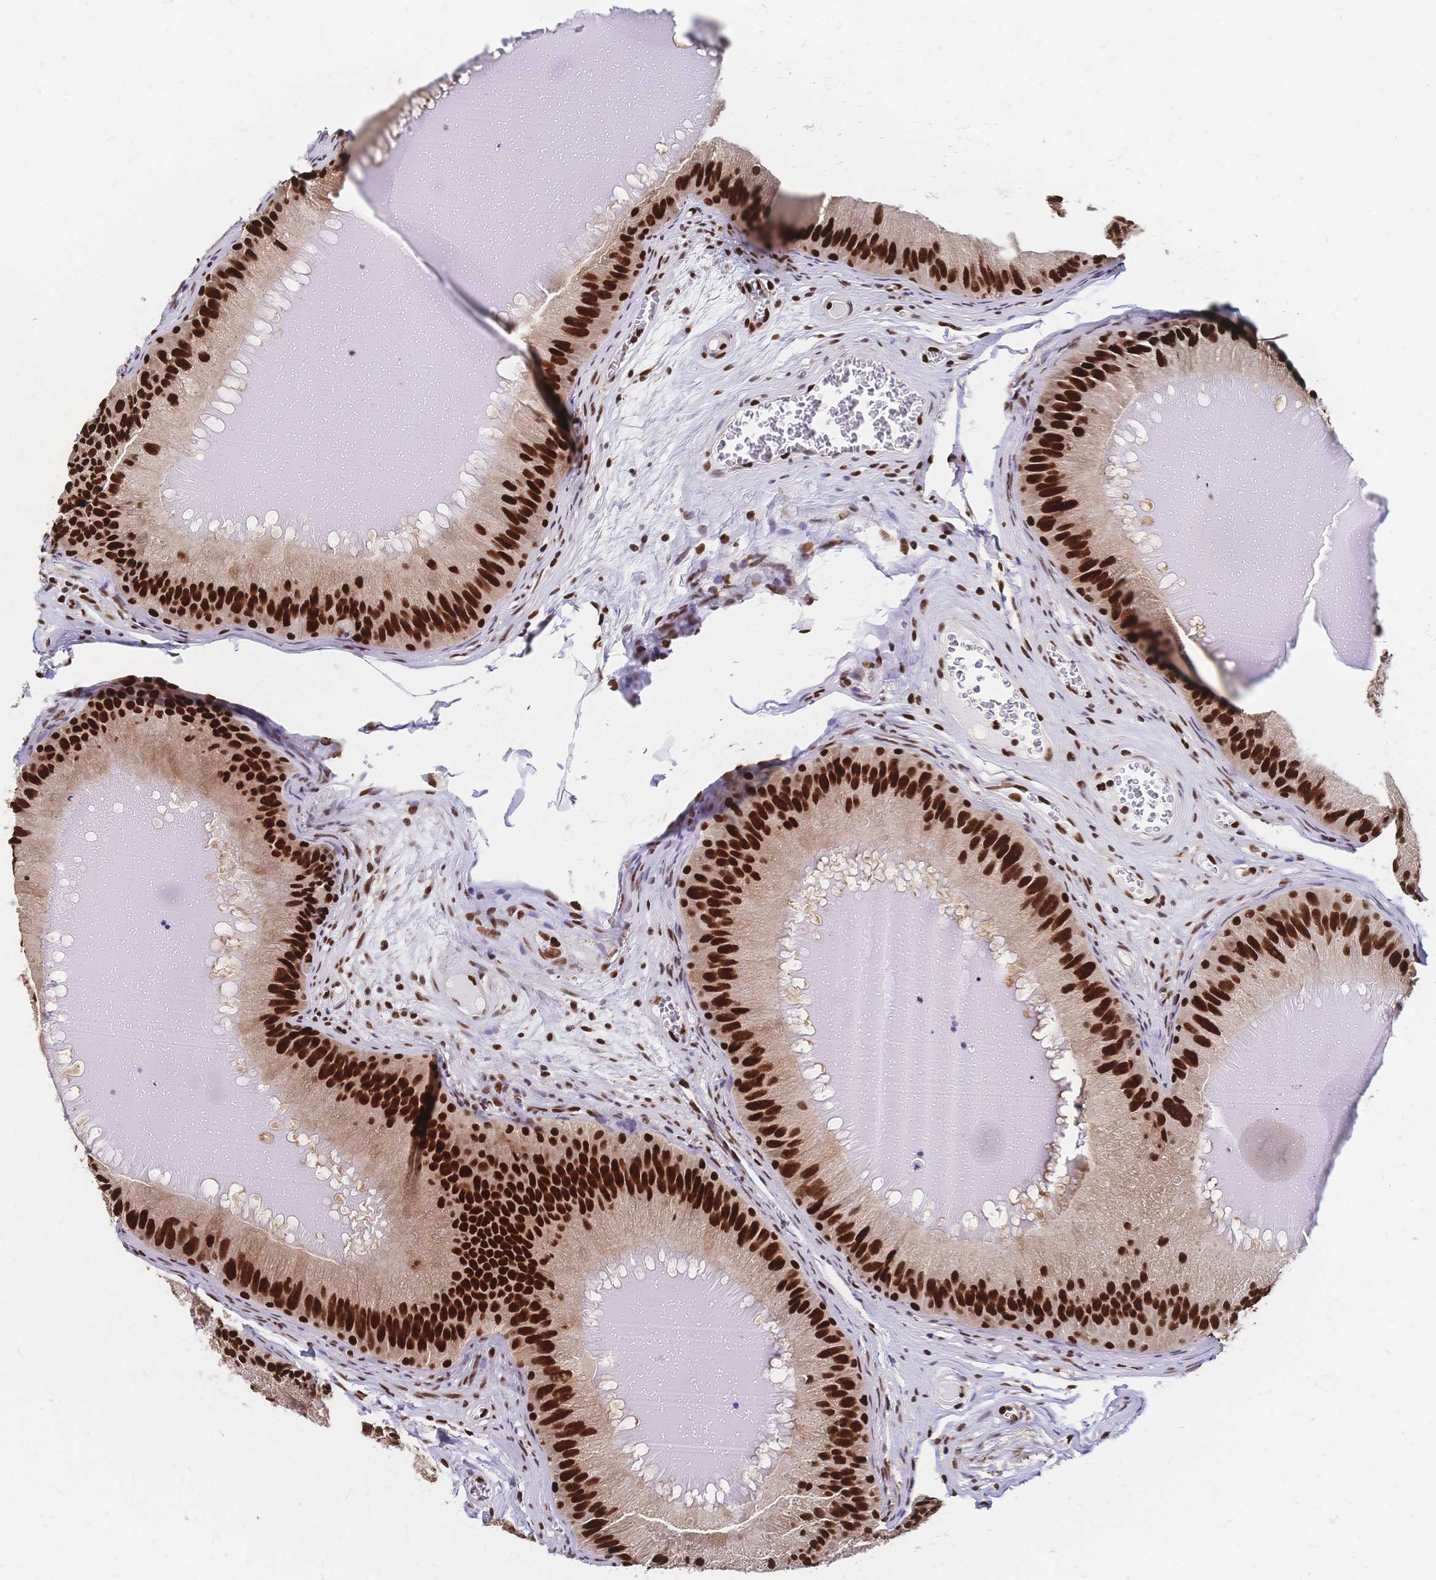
{"staining": {"intensity": "strong", "quantity": ">75%", "location": "nuclear"}, "tissue": "epididymis", "cell_type": "Glandular cells", "image_type": "normal", "snomed": [{"axis": "morphology", "description": "Normal tissue, NOS"}, {"axis": "topography", "description": "Epididymis, spermatic cord, NOS"}], "caption": "Approximately >75% of glandular cells in benign epididymis display strong nuclear protein positivity as visualized by brown immunohistochemical staining.", "gene": "HDGF", "patient": {"sex": "male", "age": 39}}